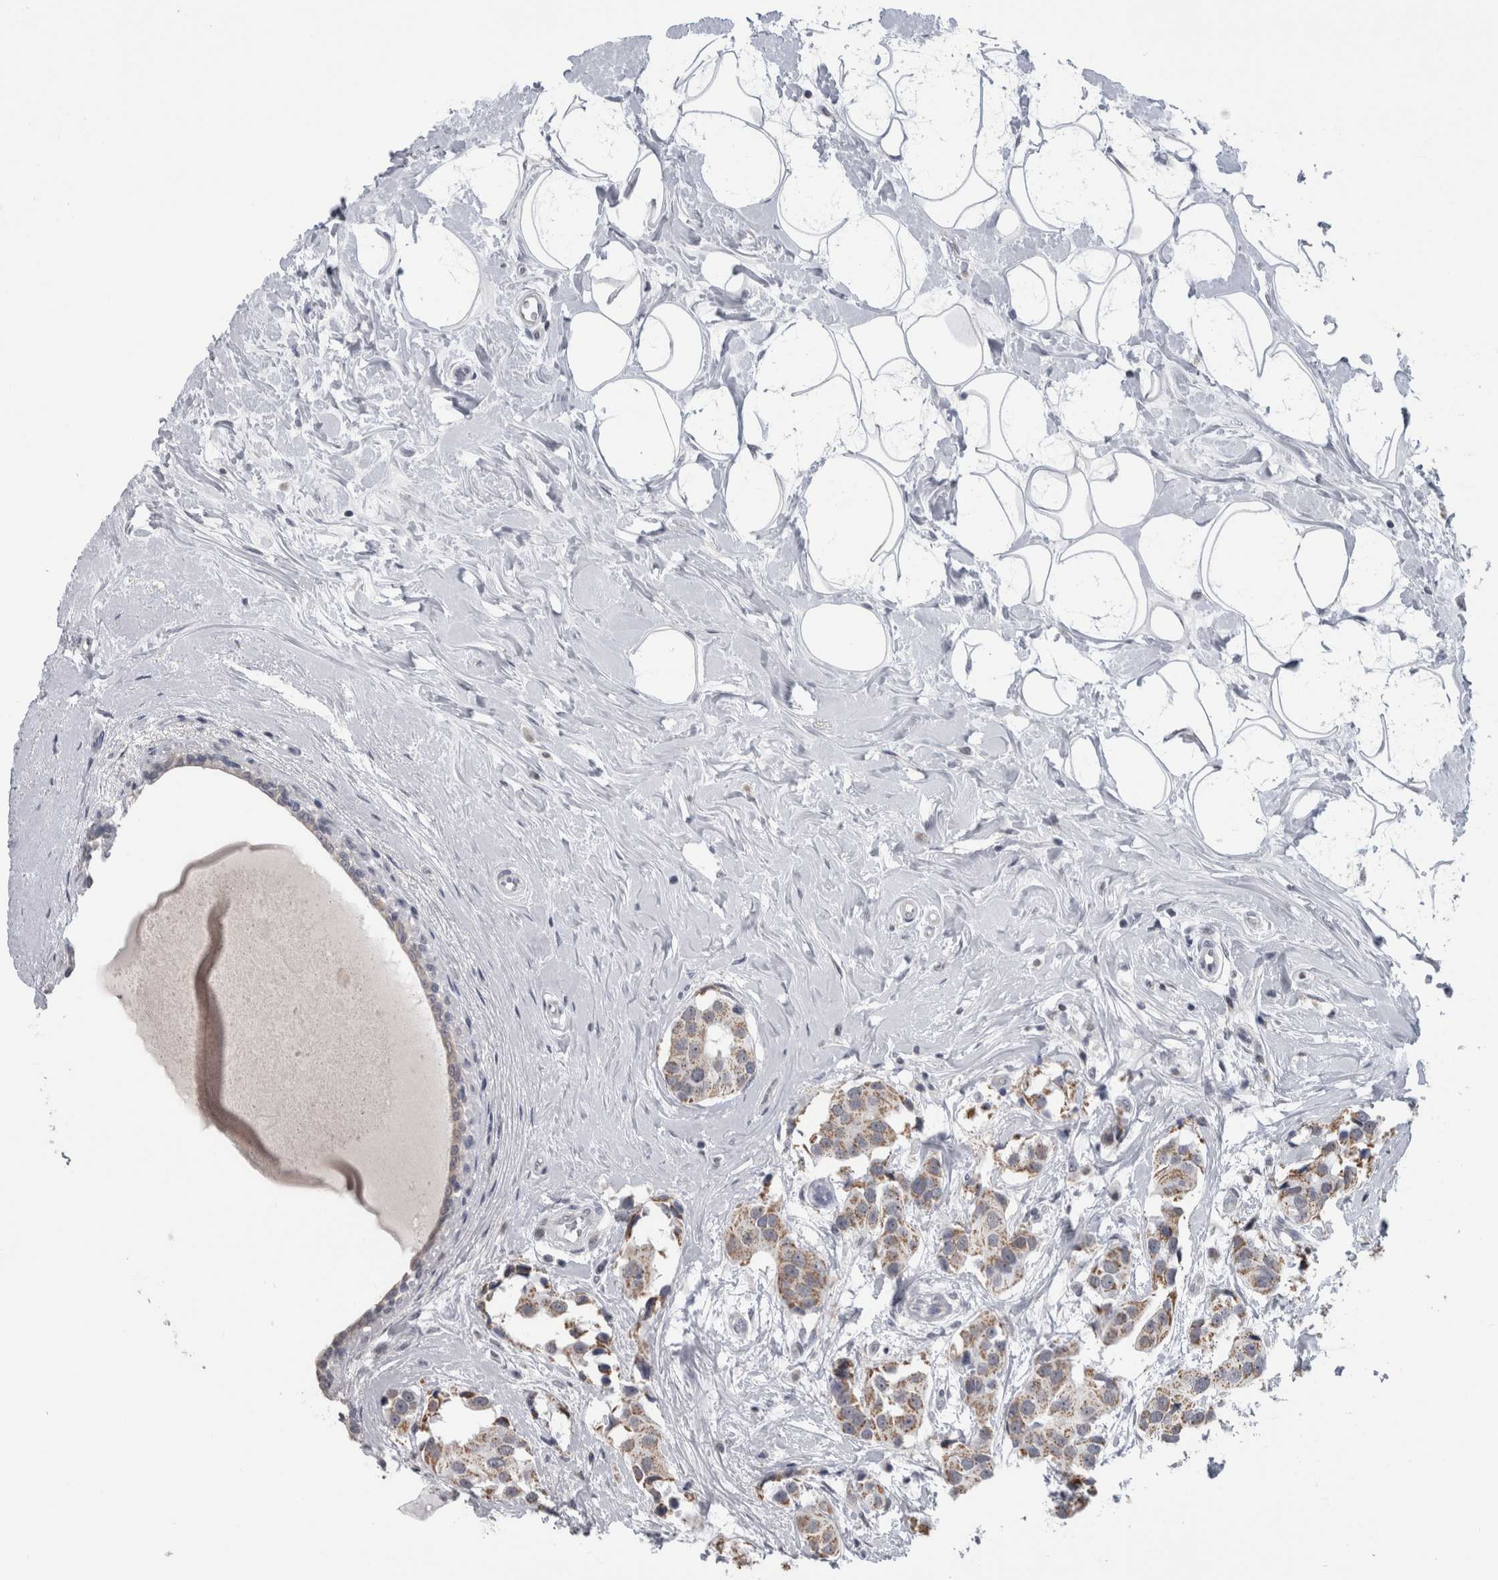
{"staining": {"intensity": "moderate", "quantity": ">75%", "location": "cytoplasmic/membranous"}, "tissue": "breast cancer", "cell_type": "Tumor cells", "image_type": "cancer", "snomed": [{"axis": "morphology", "description": "Normal tissue, NOS"}, {"axis": "morphology", "description": "Duct carcinoma"}, {"axis": "topography", "description": "Breast"}], "caption": "Moderate cytoplasmic/membranous expression is identified in approximately >75% of tumor cells in intraductal carcinoma (breast).", "gene": "OR2K2", "patient": {"sex": "female", "age": 39}}